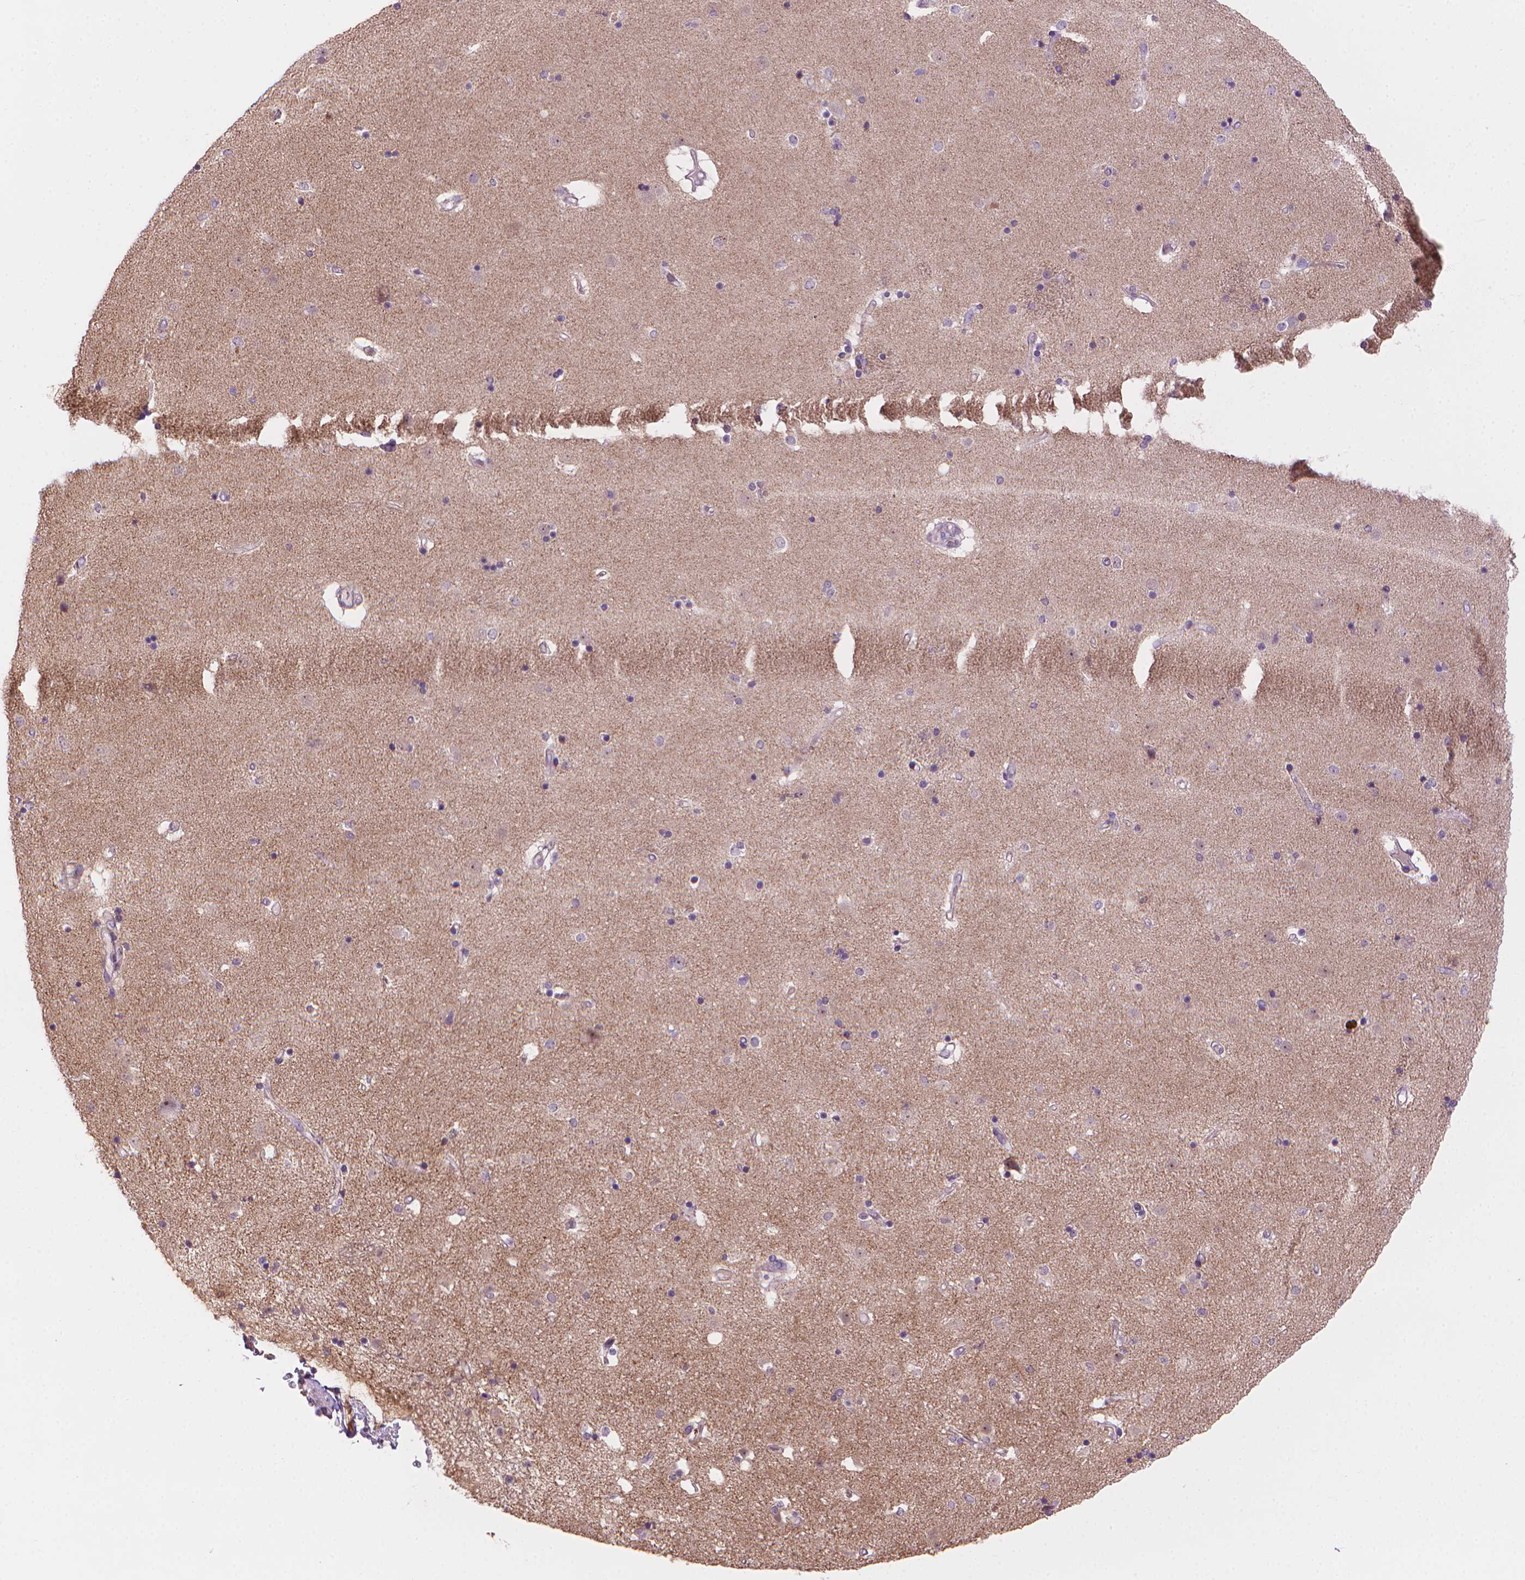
{"staining": {"intensity": "negative", "quantity": "none", "location": "none"}, "tissue": "caudate", "cell_type": "Glial cells", "image_type": "normal", "snomed": [{"axis": "morphology", "description": "Normal tissue, NOS"}, {"axis": "topography", "description": "Lateral ventricle wall"}], "caption": "Immunohistochemistry (IHC) of unremarkable caudate exhibits no expression in glial cells.", "gene": "AMMECR1L", "patient": {"sex": "female", "age": 71}}